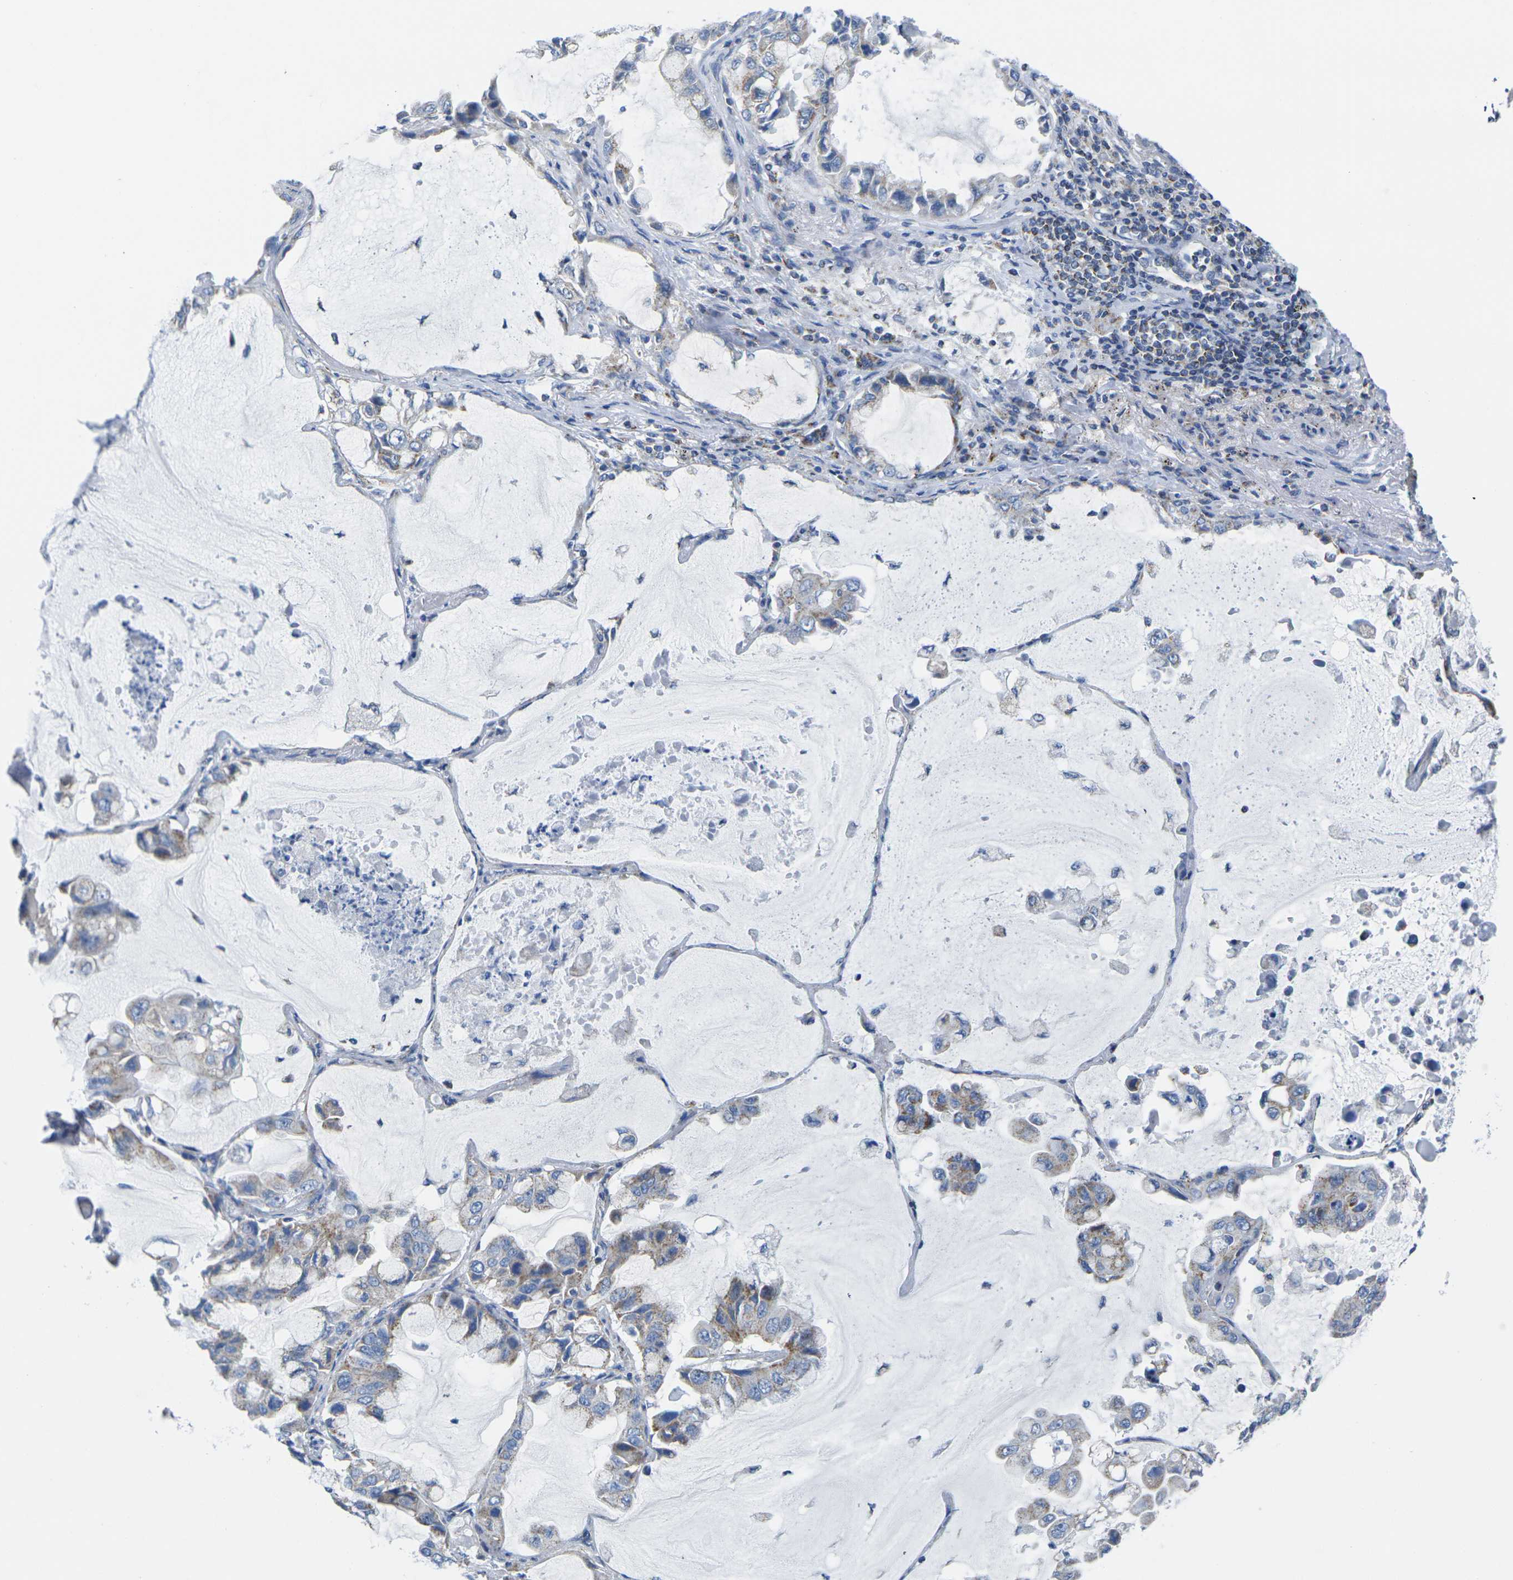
{"staining": {"intensity": "weak", "quantity": "<25%", "location": "cytoplasmic/membranous"}, "tissue": "lung cancer", "cell_type": "Tumor cells", "image_type": "cancer", "snomed": [{"axis": "morphology", "description": "Adenocarcinoma, NOS"}, {"axis": "topography", "description": "Lung"}], "caption": "A high-resolution histopathology image shows immunohistochemistry (IHC) staining of lung adenocarcinoma, which demonstrates no significant staining in tumor cells.", "gene": "TMEM204", "patient": {"sex": "male", "age": 64}}